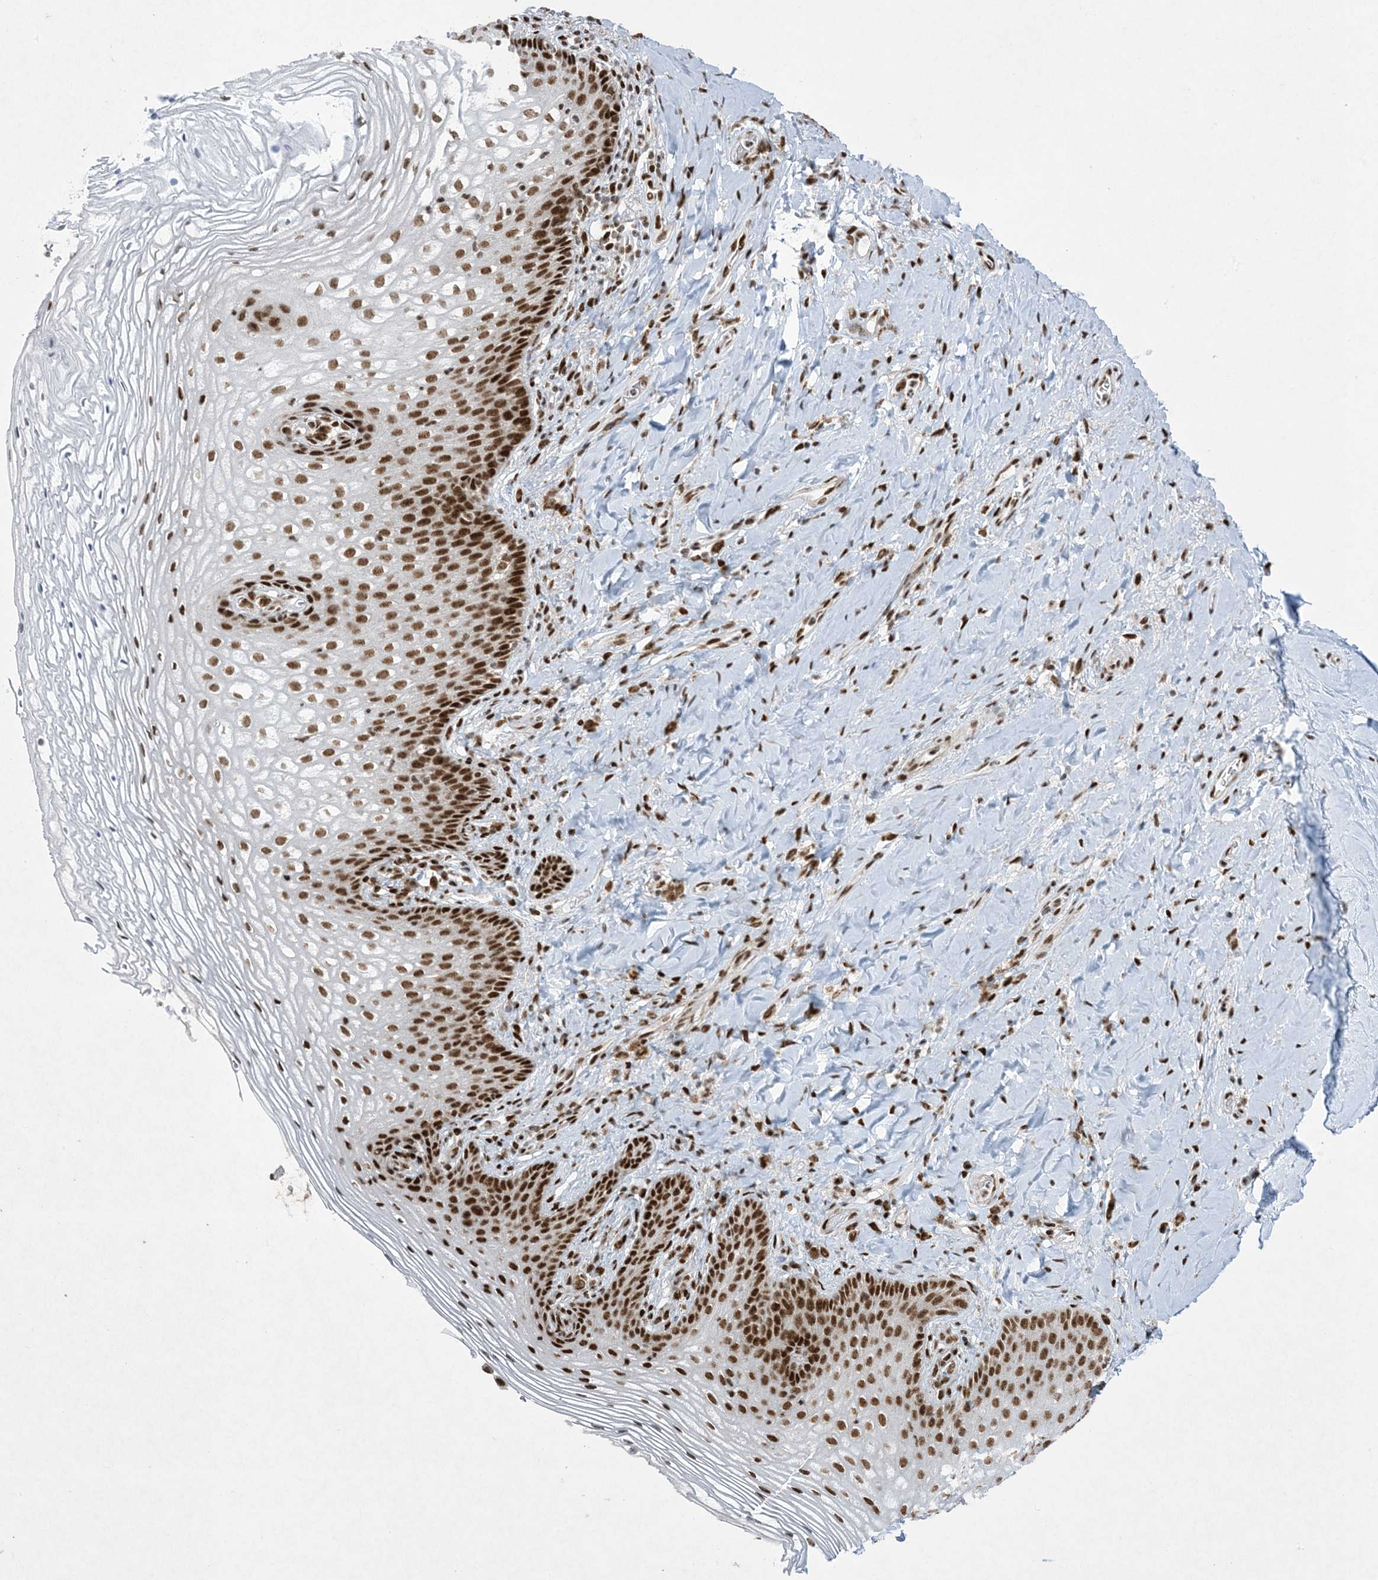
{"staining": {"intensity": "strong", "quantity": ">75%", "location": "nuclear"}, "tissue": "vagina", "cell_type": "Squamous epithelial cells", "image_type": "normal", "snomed": [{"axis": "morphology", "description": "Normal tissue, NOS"}, {"axis": "topography", "description": "Vagina"}], "caption": "Normal vagina reveals strong nuclear staining in approximately >75% of squamous epithelial cells.", "gene": "PKNOX2", "patient": {"sex": "female", "age": 60}}